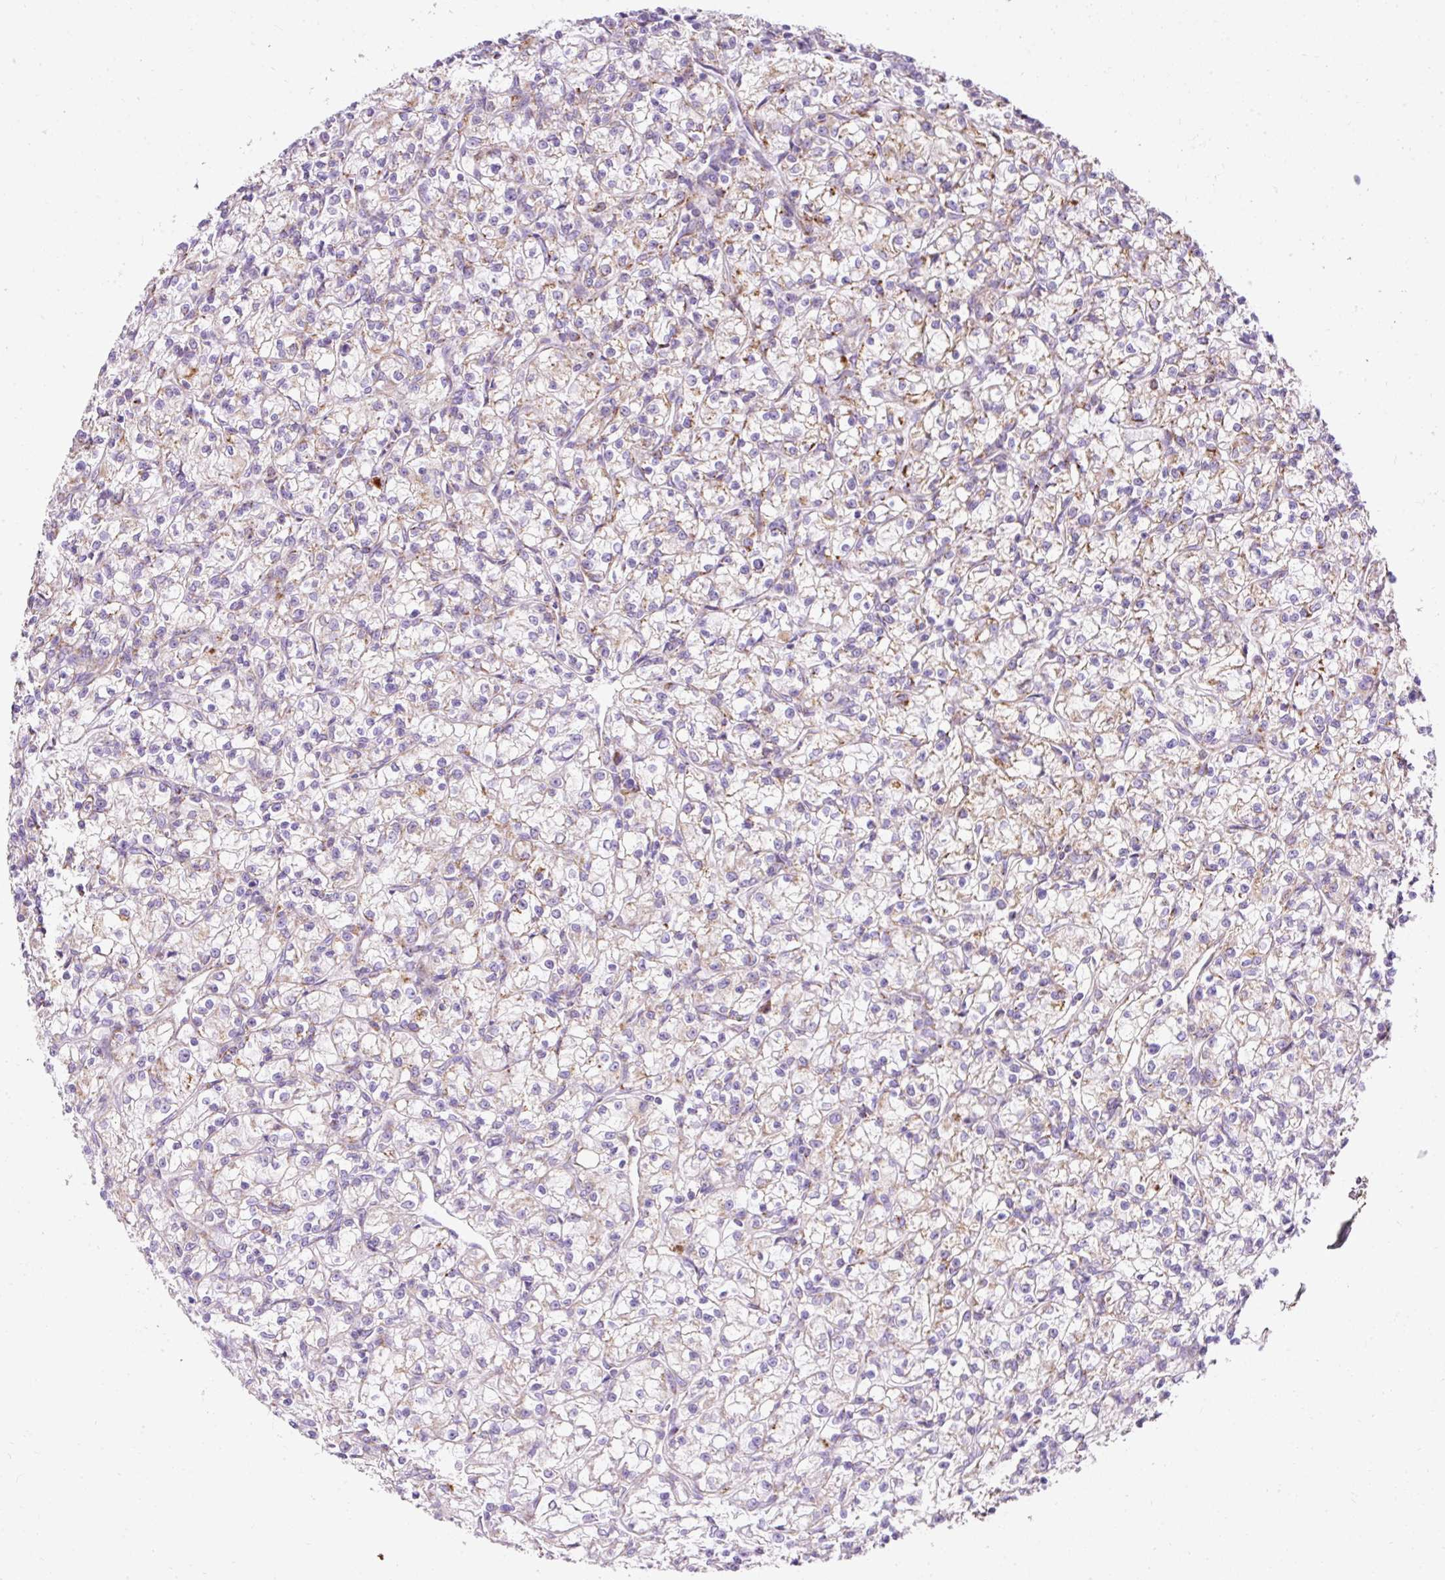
{"staining": {"intensity": "weak", "quantity": "25%-75%", "location": "cytoplasmic/membranous"}, "tissue": "renal cancer", "cell_type": "Tumor cells", "image_type": "cancer", "snomed": [{"axis": "morphology", "description": "Adenocarcinoma, NOS"}, {"axis": "topography", "description": "Kidney"}], "caption": "Protein staining reveals weak cytoplasmic/membranous positivity in about 25%-75% of tumor cells in renal cancer.", "gene": "PLPP2", "patient": {"sex": "female", "age": 59}}